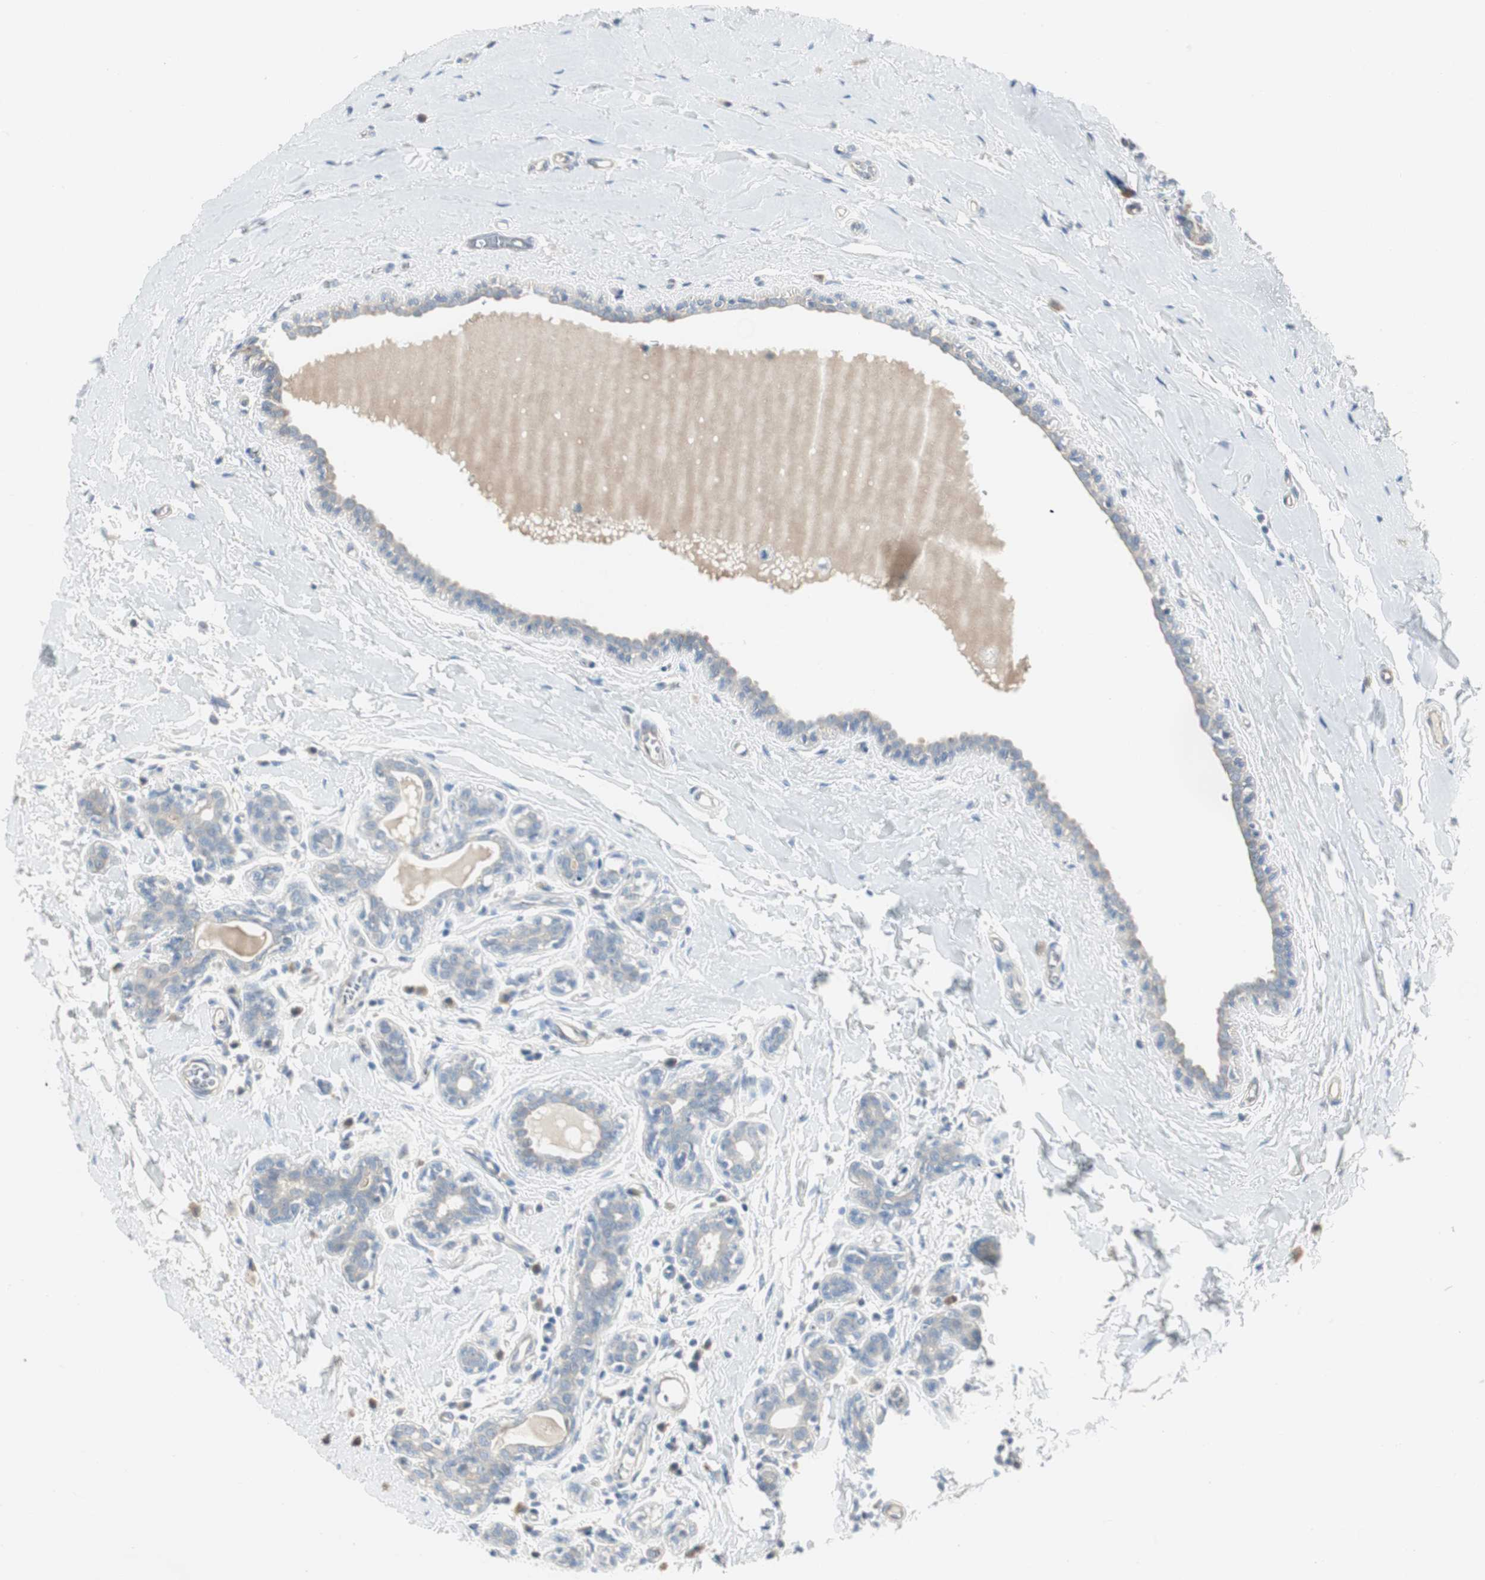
{"staining": {"intensity": "negative", "quantity": "none", "location": "none"}, "tissue": "breast cancer", "cell_type": "Tumor cells", "image_type": "cancer", "snomed": [{"axis": "morphology", "description": "Normal tissue, NOS"}, {"axis": "morphology", "description": "Duct carcinoma"}, {"axis": "topography", "description": "Breast"}], "caption": "IHC of human breast infiltrating ductal carcinoma demonstrates no staining in tumor cells.", "gene": "SPINK4", "patient": {"sex": "female", "age": 40}}